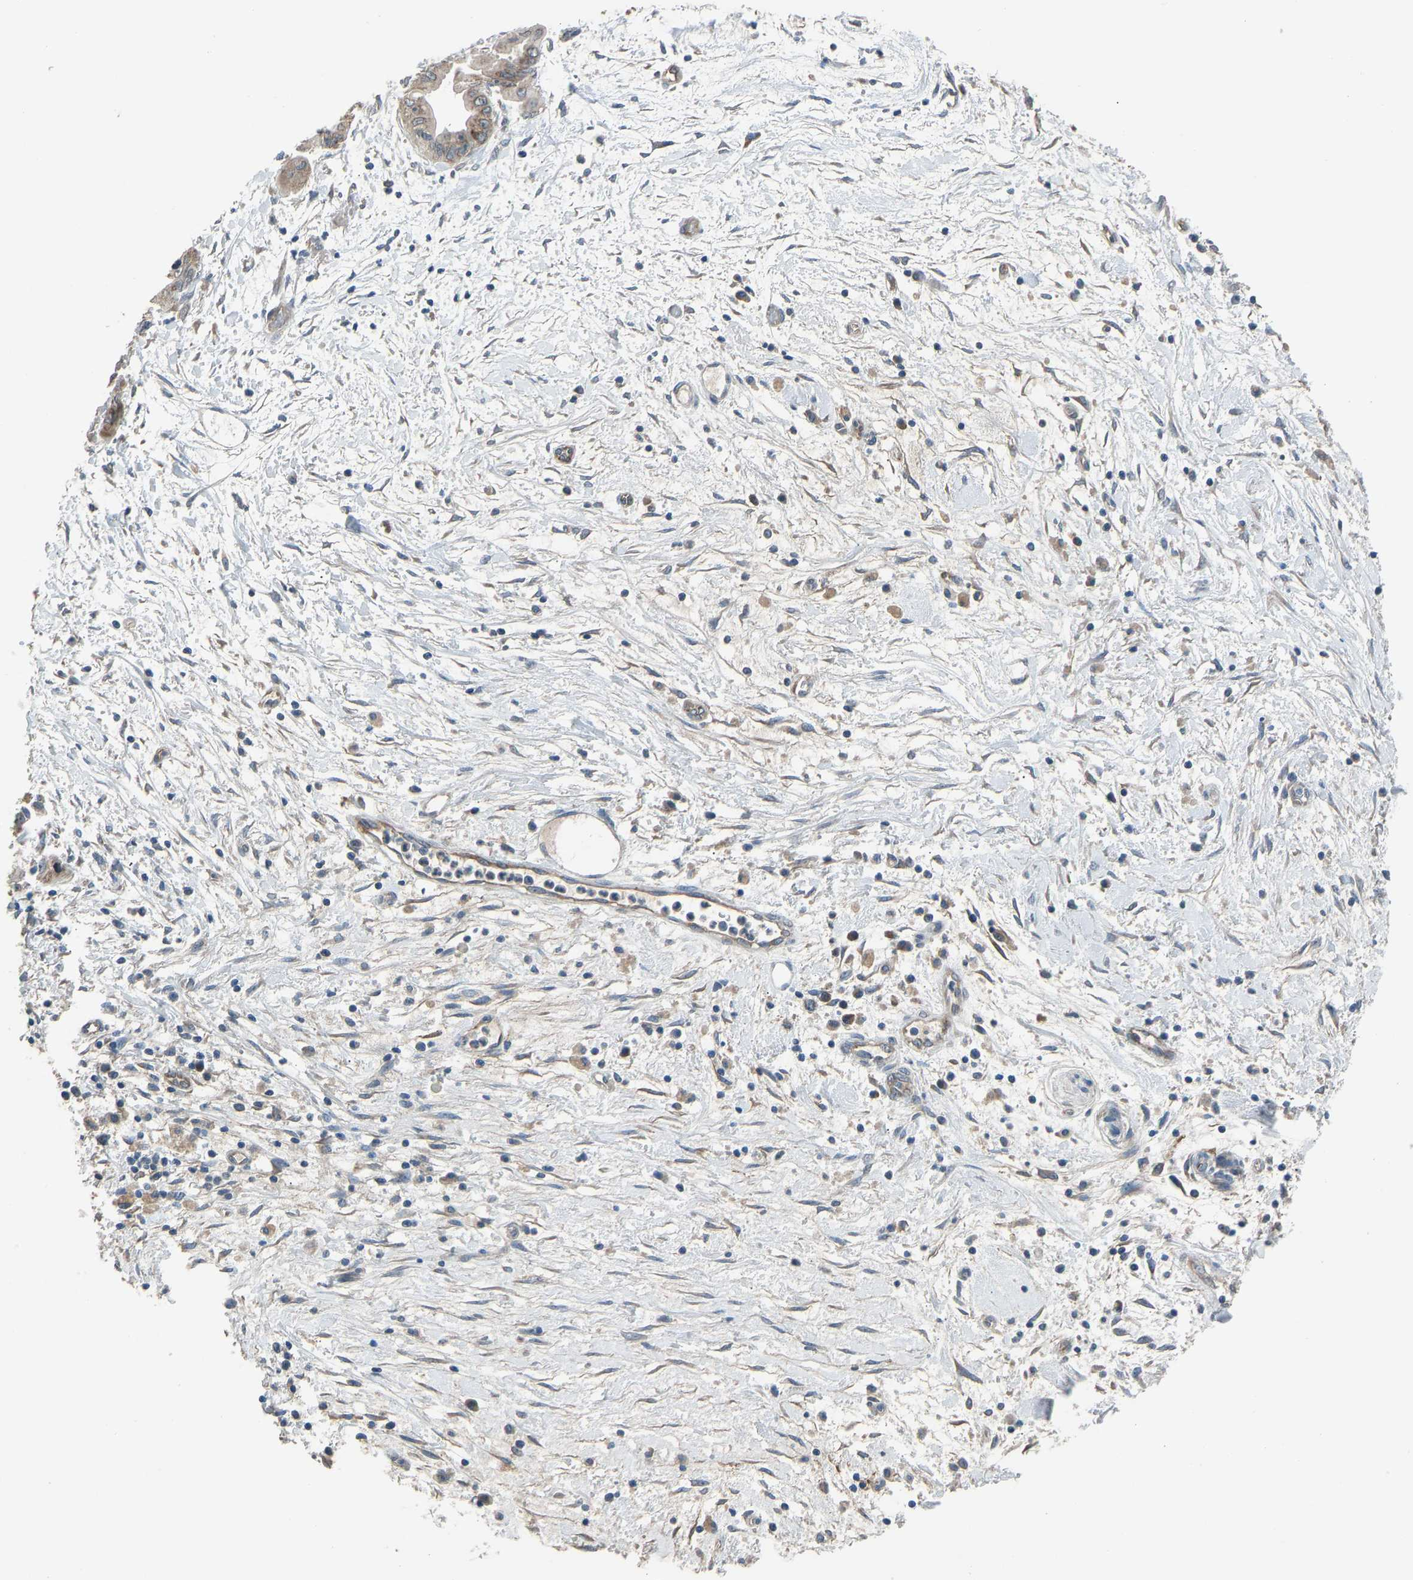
{"staining": {"intensity": "weak", "quantity": ">75%", "location": "cytoplasmic/membranous"}, "tissue": "pancreatic cancer", "cell_type": "Tumor cells", "image_type": "cancer", "snomed": [{"axis": "morphology", "description": "Adenocarcinoma, NOS"}, {"axis": "topography", "description": "Pancreas"}], "caption": "The photomicrograph displays a brown stain indicating the presence of a protein in the cytoplasmic/membranous of tumor cells in adenocarcinoma (pancreatic).", "gene": "TGFBR3", "patient": {"sex": "female", "age": 75}}